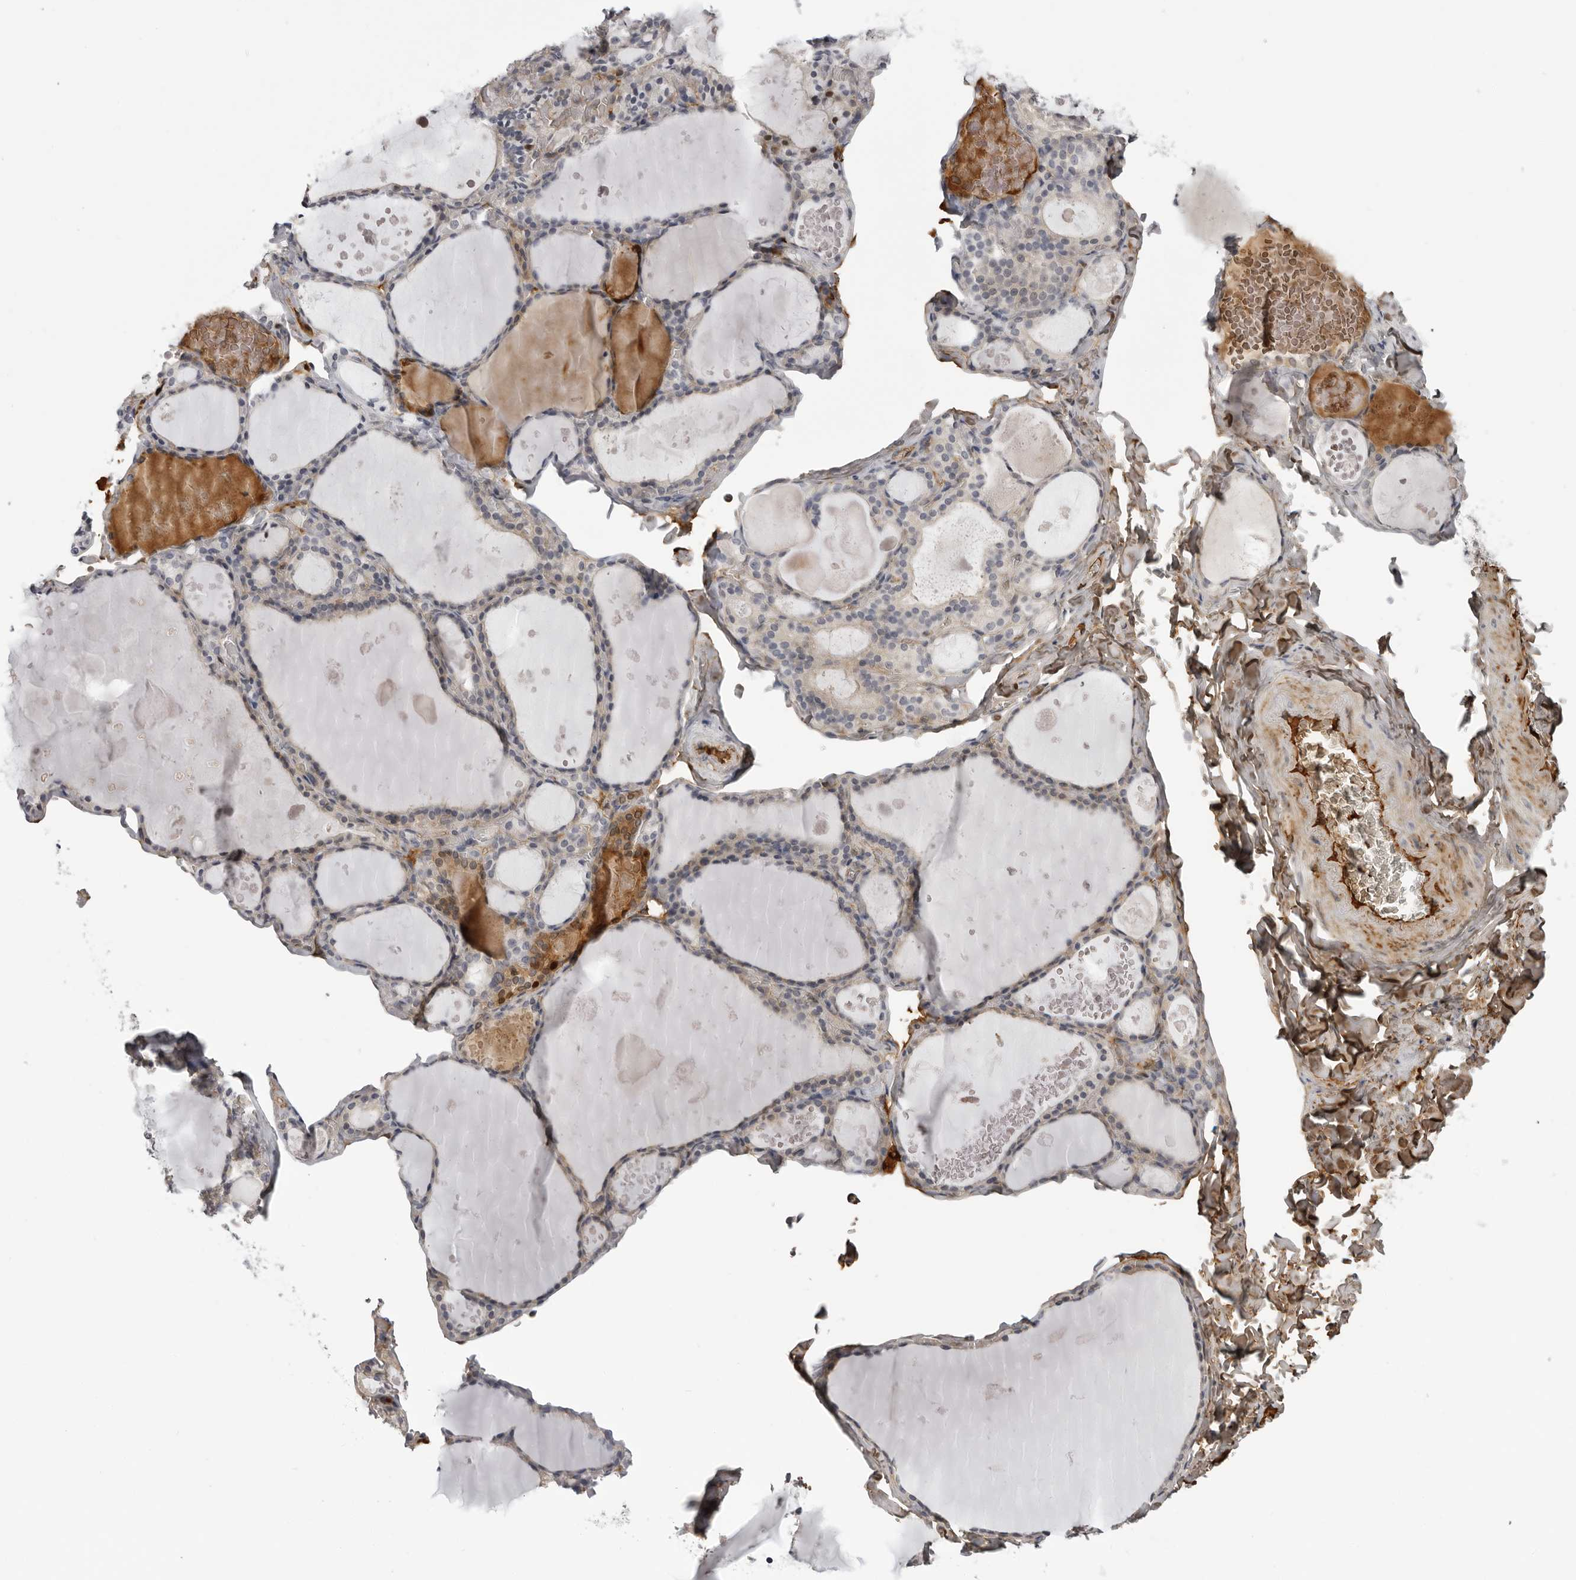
{"staining": {"intensity": "negative", "quantity": "none", "location": "none"}, "tissue": "thyroid gland", "cell_type": "Glandular cells", "image_type": "normal", "snomed": [{"axis": "morphology", "description": "Normal tissue, NOS"}, {"axis": "topography", "description": "Thyroid gland"}], "caption": "The image demonstrates no significant positivity in glandular cells of thyroid gland.", "gene": "PLEKHF2", "patient": {"sex": "male", "age": 56}}